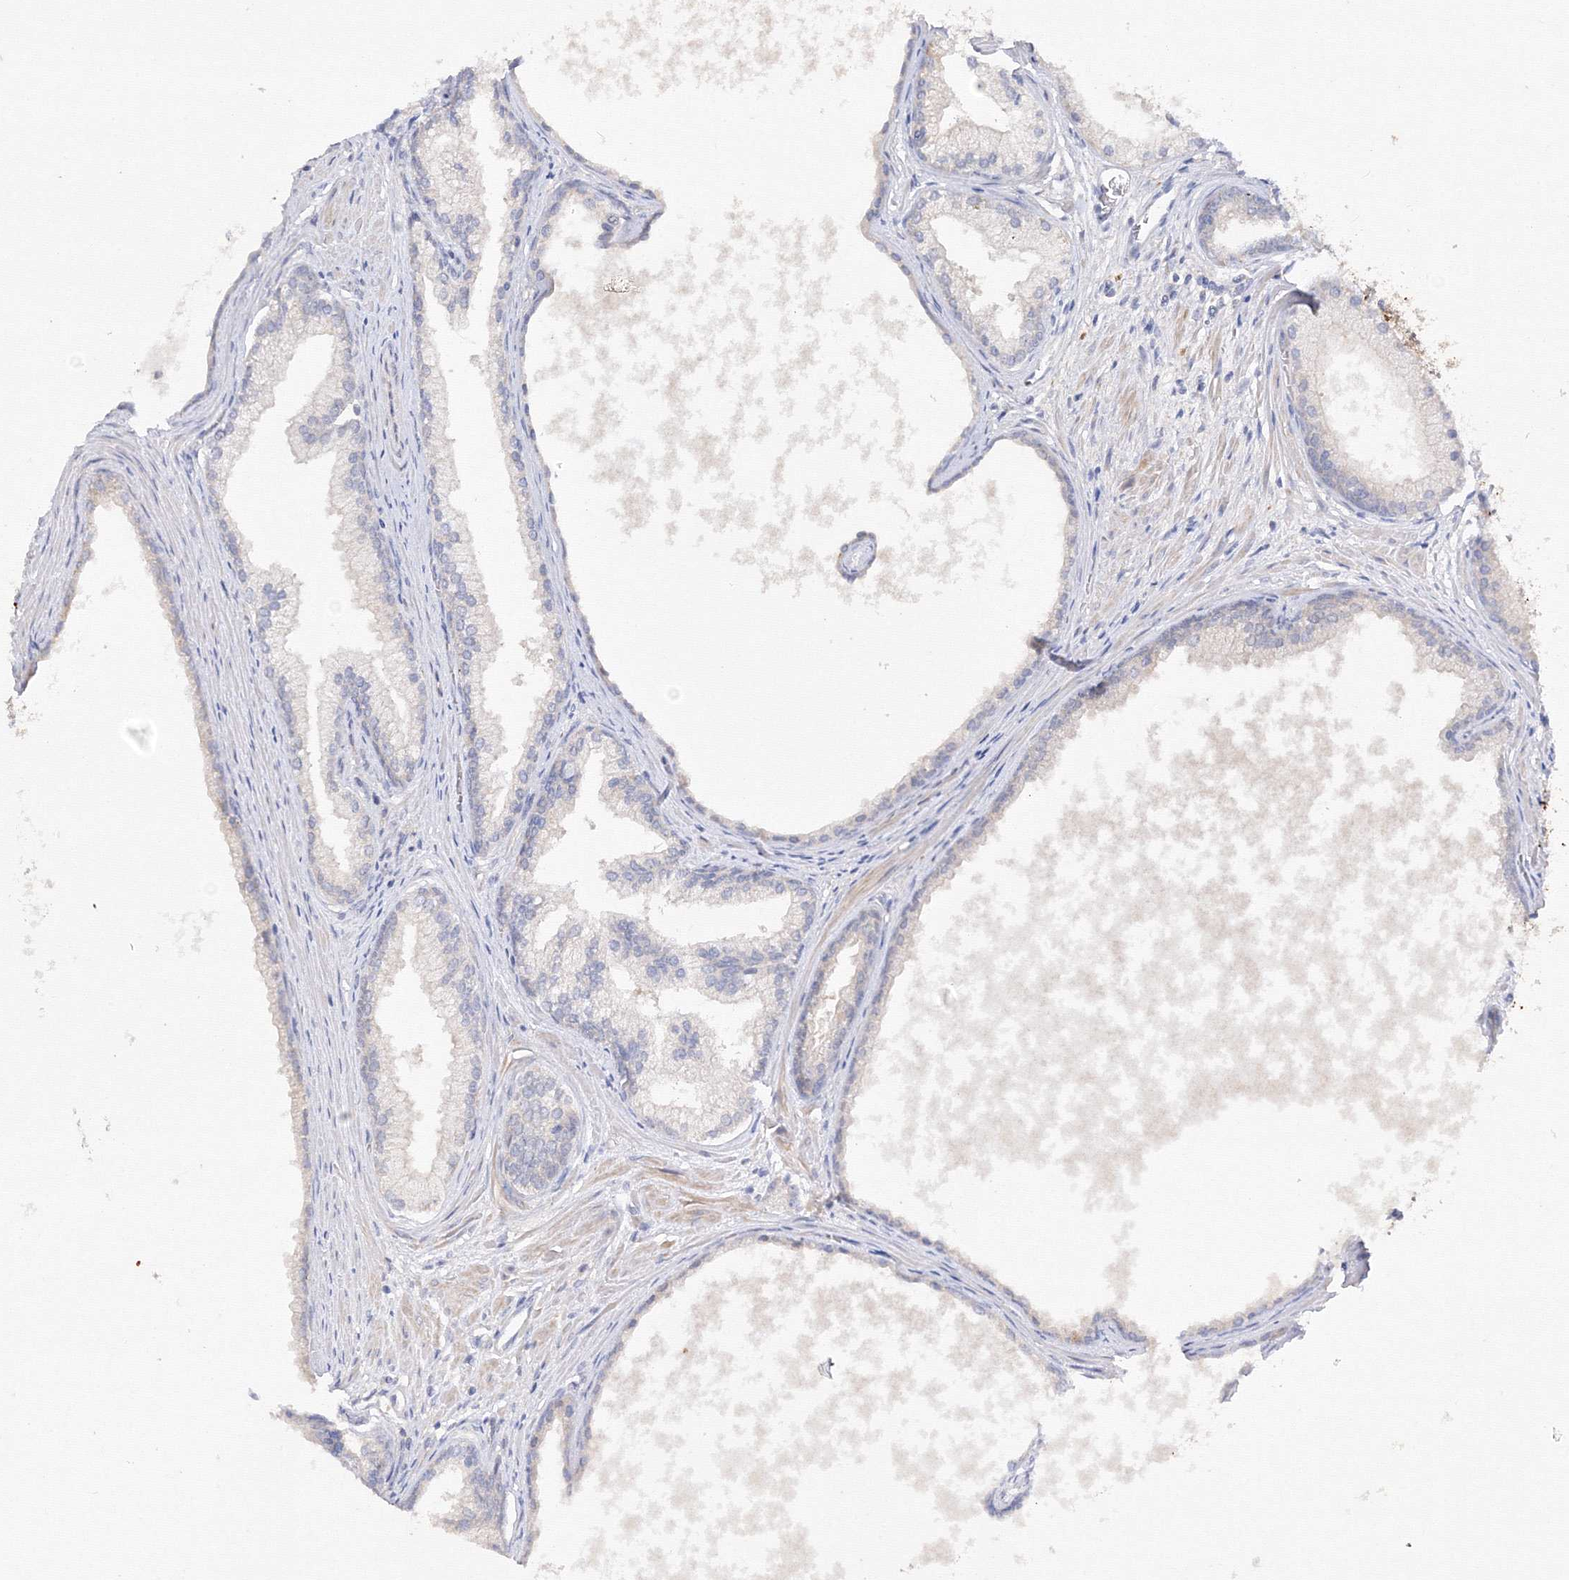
{"staining": {"intensity": "negative", "quantity": "none", "location": "none"}, "tissue": "prostate cancer", "cell_type": "Tumor cells", "image_type": "cancer", "snomed": [{"axis": "morphology", "description": "Adenocarcinoma, Low grade"}, {"axis": "topography", "description": "Prostate"}], "caption": "Immunohistochemical staining of prostate cancer (low-grade adenocarcinoma) reveals no significant positivity in tumor cells.", "gene": "DIS3L2", "patient": {"sex": "male", "age": 54}}